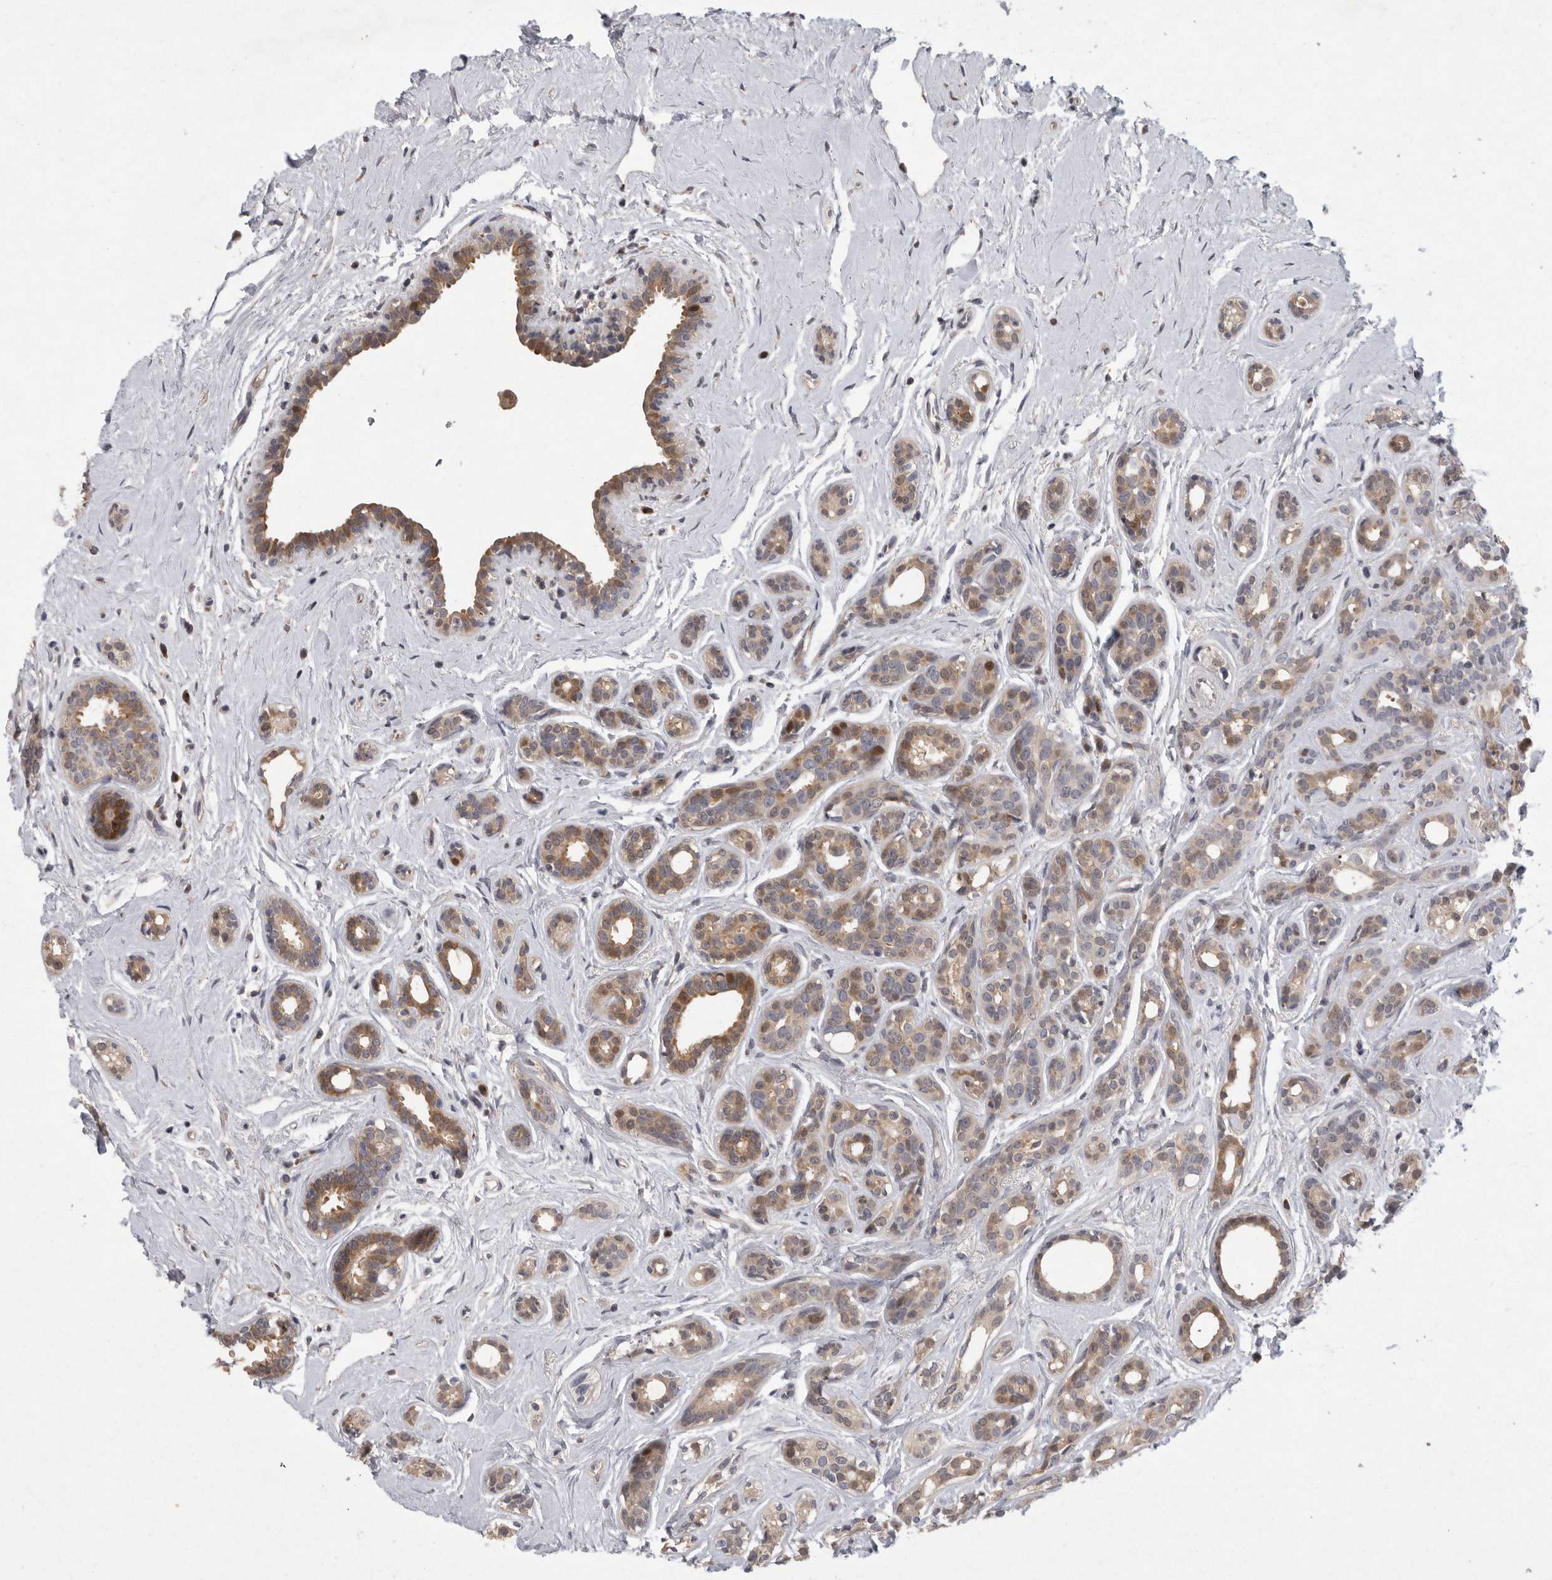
{"staining": {"intensity": "moderate", "quantity": ">75%", "location": "cytoplasmic/membranous"}, "tissue": "breast cancer", "cell_type": "Tumor cells", "image_type": "cancer", "snomed": [{"axis": "morphology", "description": "Duct carcinoma"}, {"axis": "topography", "description": "Breast"}], "caption": "A histopathology image of breast cancer (intraductal carcinoma) stained for a protein shows moderate cytoplasmic/membranous brown staining in tumor cells. (DAB IHC, brown staining for protein, blue staining for nuclei).", "gene": "MAN2A1", "patient": {"sex": "female", "age": 55}}